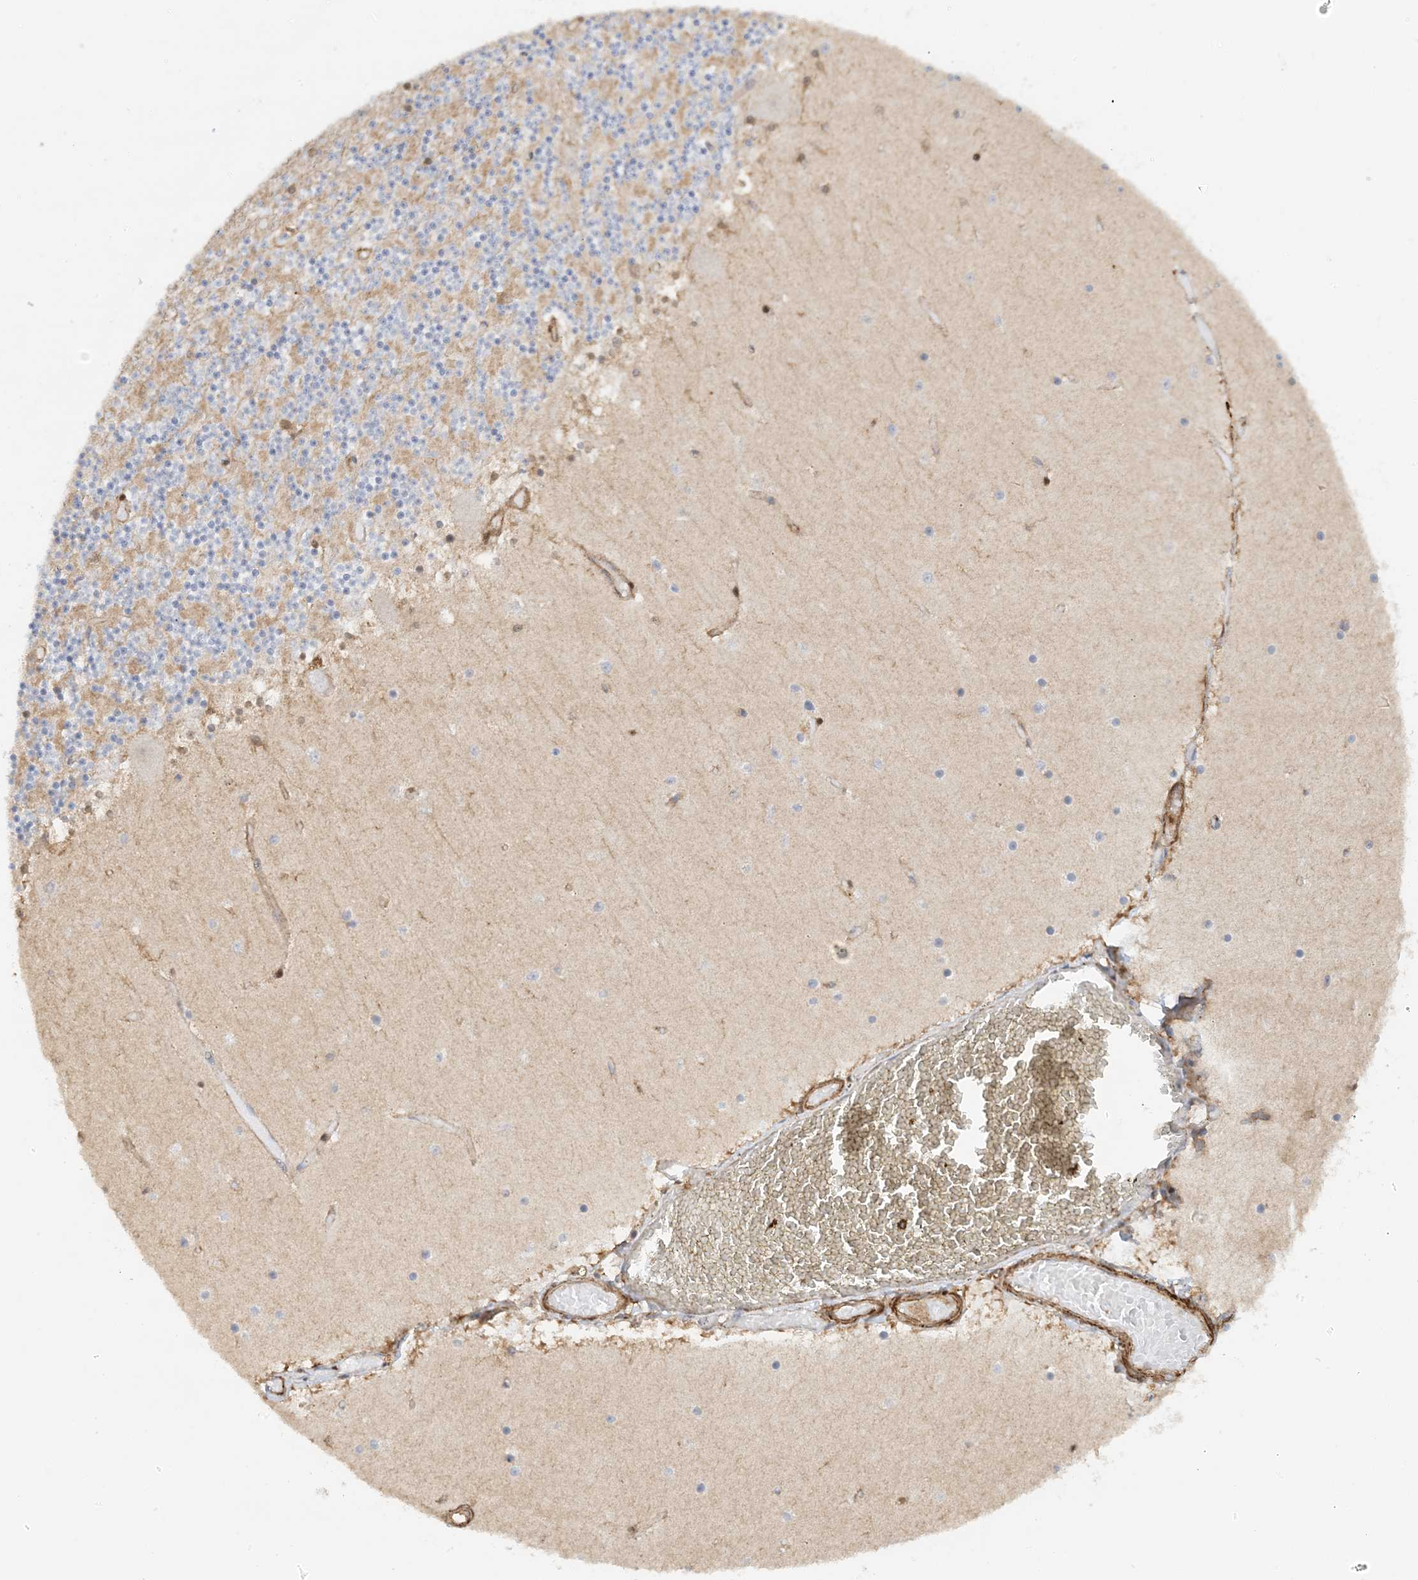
{"staining": {"intensity": "moderate", "quantity": "25%-75%", "location": "cytoplasmic/membranous"}, "tissue": "cerebellum", "cell_type": "Cells in granular layer", "image_type": "normal", "snomed": [{"axis": "morphology", "description": "Normal tissue, NOS"}, {"axis": "topography", "description": "Cerebellum"}], "caption": "Immunohistochemical staining of unremarkable human cerebellum demonstrates 25%-75% levels of moderate cytoplasmic/membranous protein staining in about 25%-75% of cells in granular layer.", "gene": "STAM2", "patient": {"sex": "female", "age": 28}}